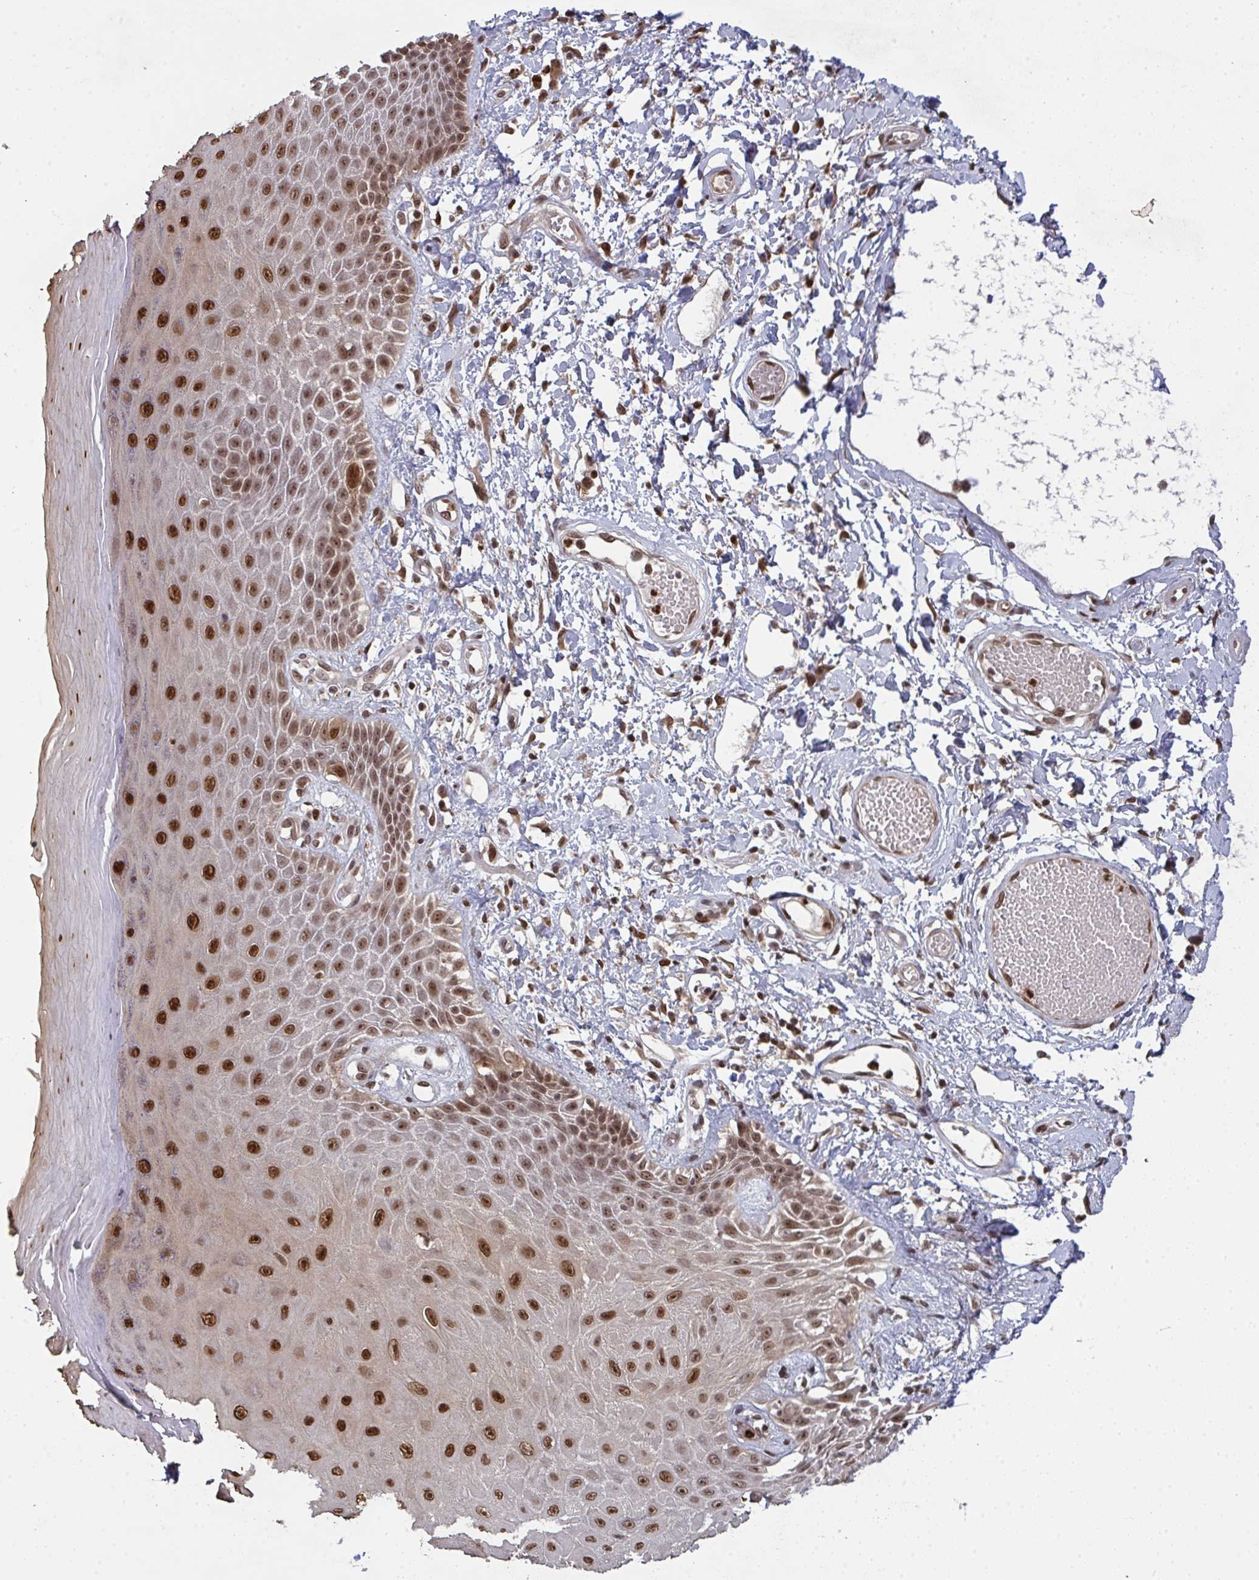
{"staining": {"intensity": "strong", "quantity": ">75%", "location": "nuclear"}, "tissue": "skin", "cell_type": "Epidermal cells", "image_type": "normal", "snomed": [{"axis": "morphology", "description": "Normal tissue, NOS"}, {"axis": "topography", "description": "Anal"}, {"axis": "topography", "description": "Peripheral nerve tissue"}], "caption": "This photomicrograph reveals immunohistochemistry staining of normal skin, with high strong nuclear staining in approximately >75% of epidermal cells.", "gene": "UXT", "patient": {"sex": "male", "age": 78}}